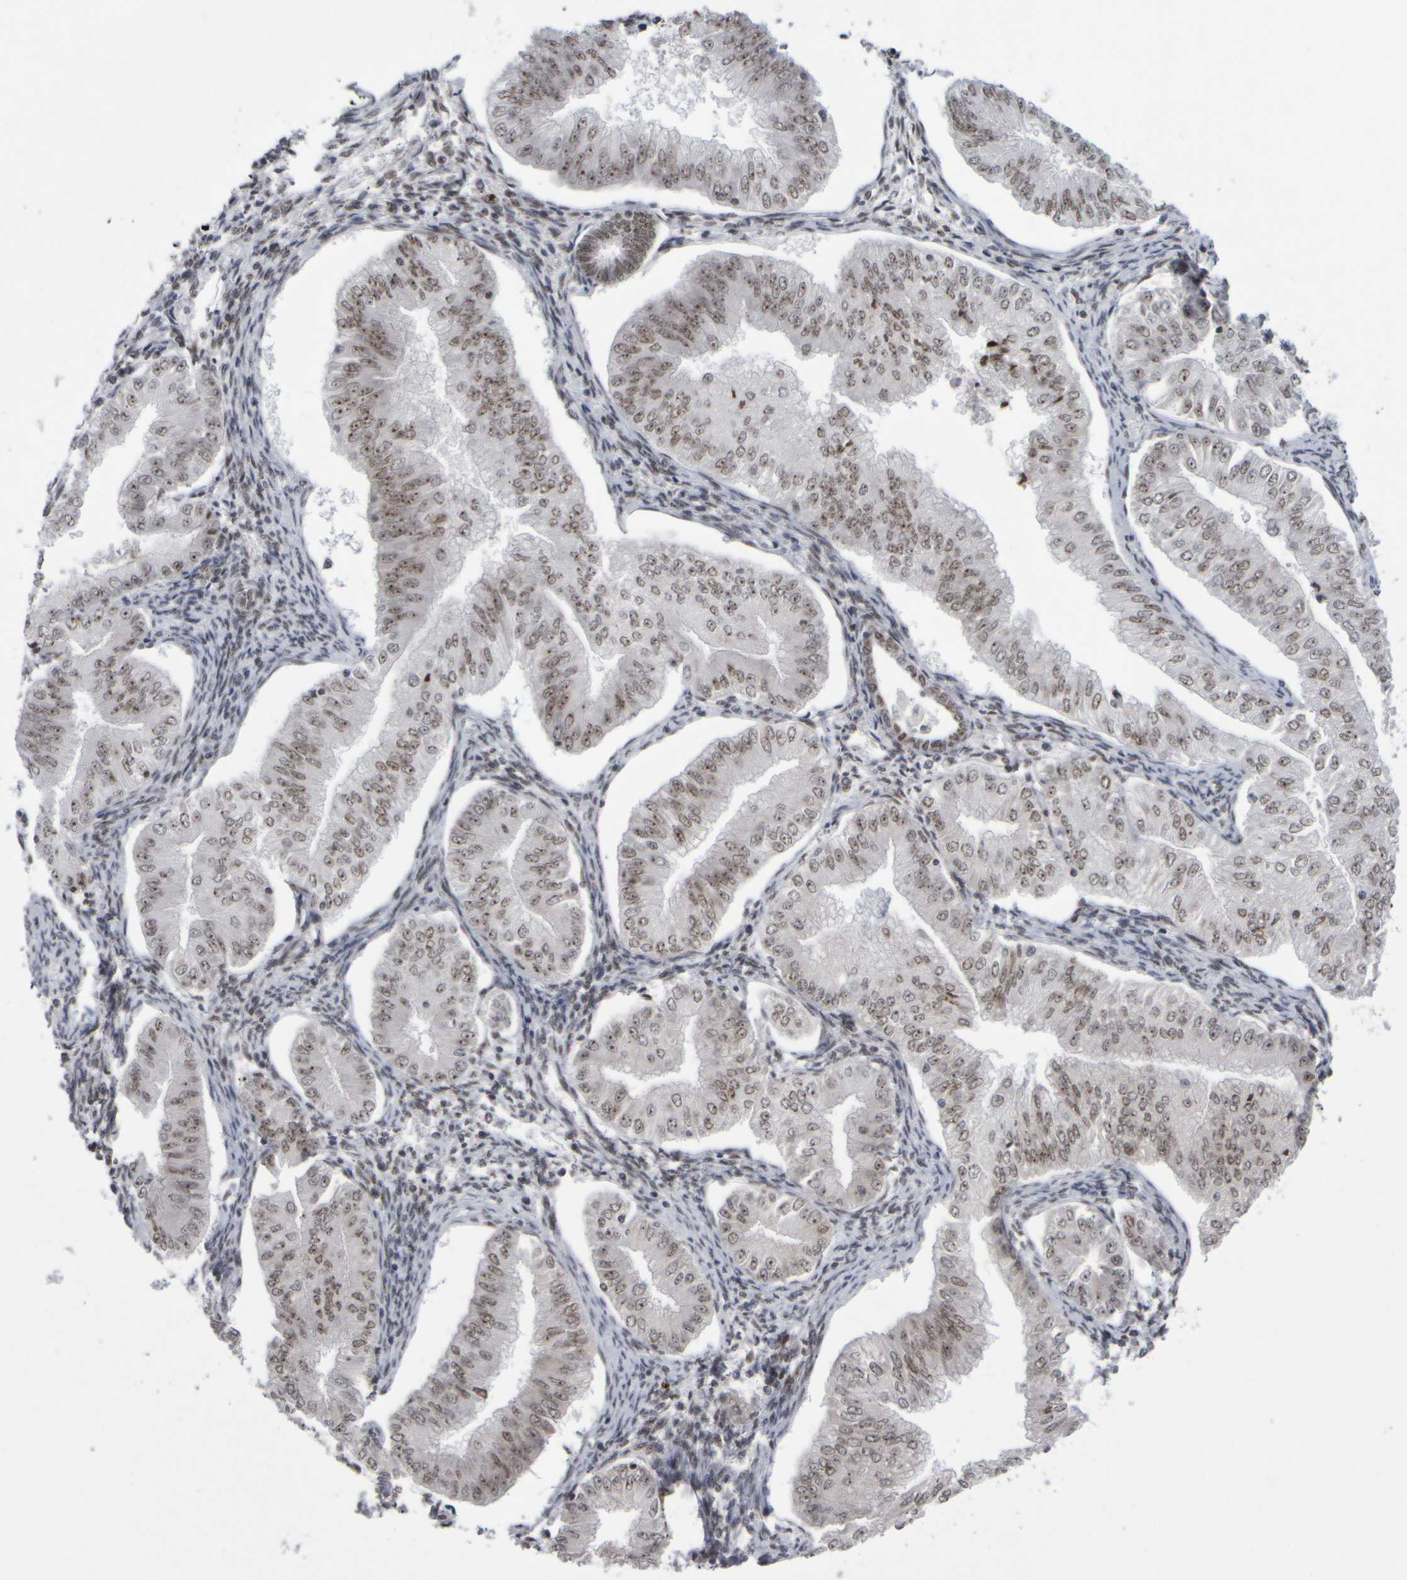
{"staining": {"intensity": "moderate", "quantity": ">75%", "location": "nuclear"}, "tissue": "endometrial cancer", "cell_type": "Tumor cells", "image_type": "cancer", "snomed": [{"axis": "morphology", "description": "Normal tissue, NOS"}, {"axis": "morphology", "description": "Adenocarcinoma, NOS"}, {"axis": "topography", "description": "Endometrium"}], "caption": "An image of adenocarcinoma (endometrial) stained for a protein displays moderate nuclear brown staining in tumor cells.", "gene": "SURF6", "patient": {"sex": "female", "age": 53}}